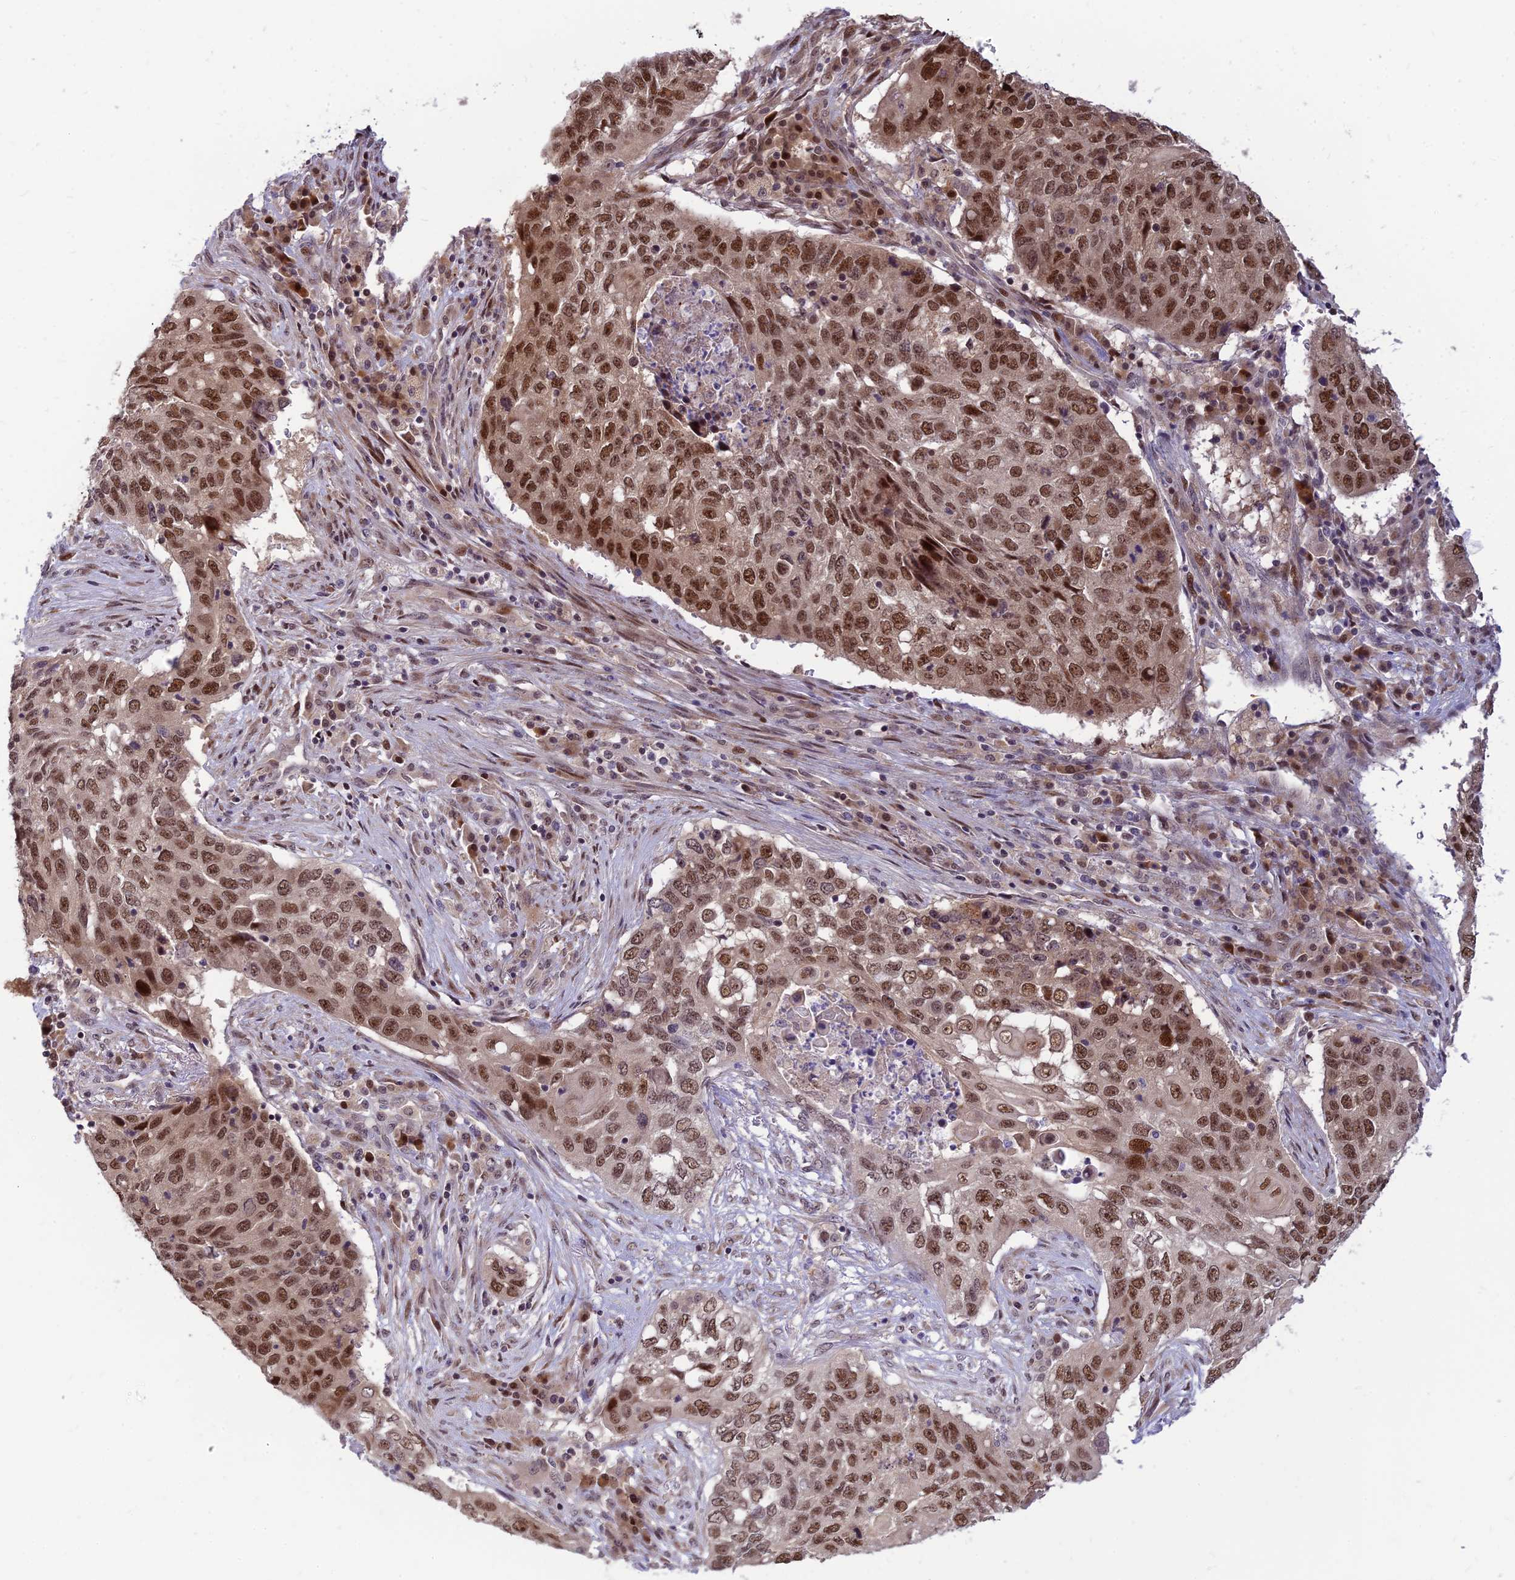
{"staining": {"intensity": "moderate", "quantity": ">75%", "location": "nuclear"}, "tissue": "lung cancer", "cell_type": "Tumor cells", "image_type": "cancer", "snomed": [{"axis": "morphology", "description": "Squamous cell carcinoma, NOS"}, {"axis": "topography", "description": "Lung"}], "caption": "Lung squamous cell carcinoma stained with a protein marker displays moderate staining in tumor cells.", "gene": "ASPDH", "patient": {"sex": "female", "age": 63}}